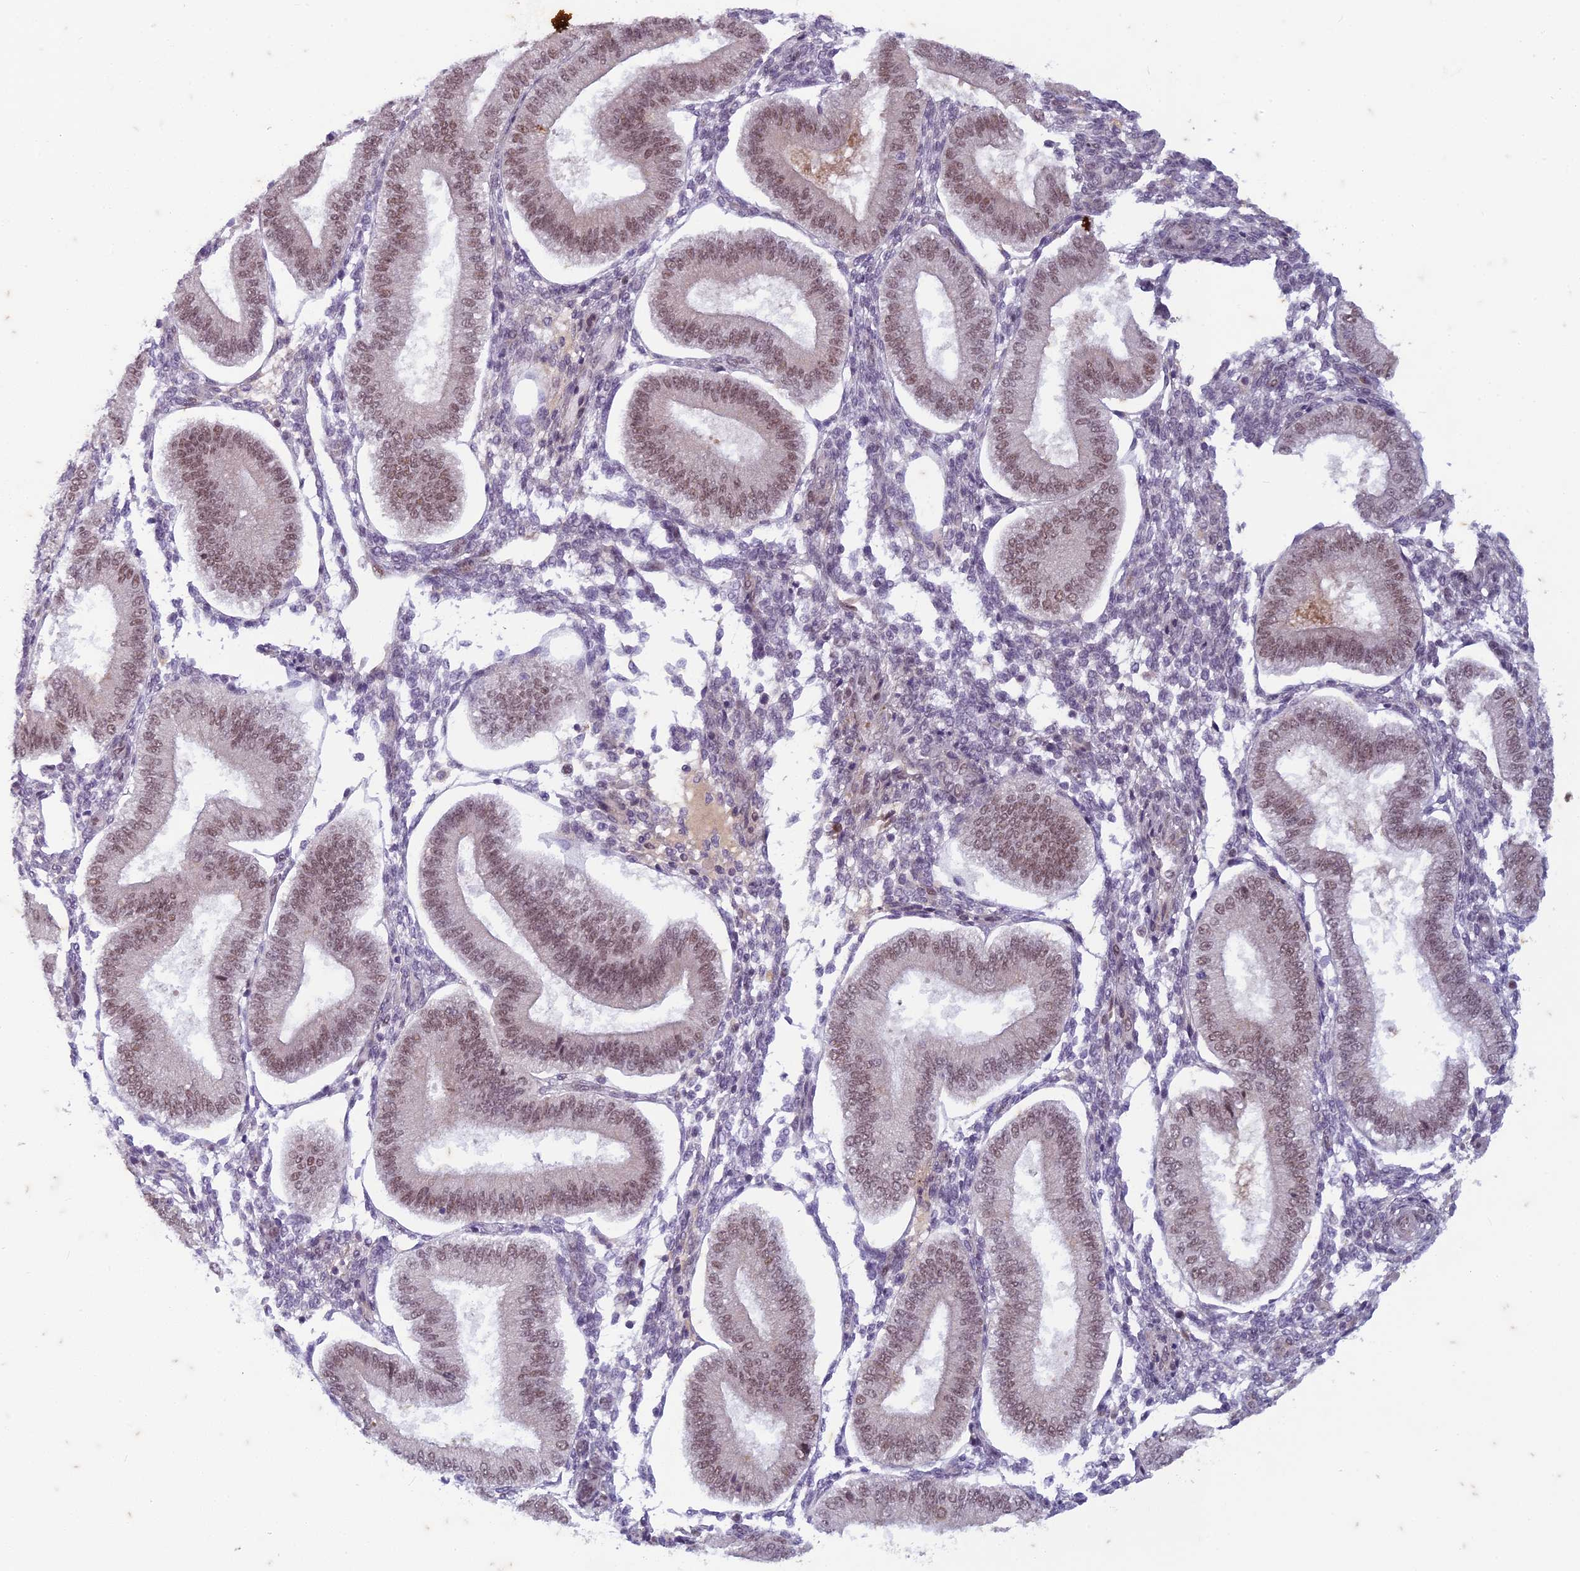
{"staining": {"intensity": "negative", "quantity": "none", "location": "none"}, "tissue": "endometrium", "cell_type": "Cells in endometrial stroma", "image_type": "normal", "snomed": [{"axis": "morphology", "description": "Normal tissue, NOS"}, {"axis": "topography", "description": "Endometrium"}], "caption": "Immunohistochemical staining of unremarkable human endometrium shows no significant staining in cells in endometrial stroma.", "gene": "PABPN1L", "patient": {"sex": "female", "age": 39}}